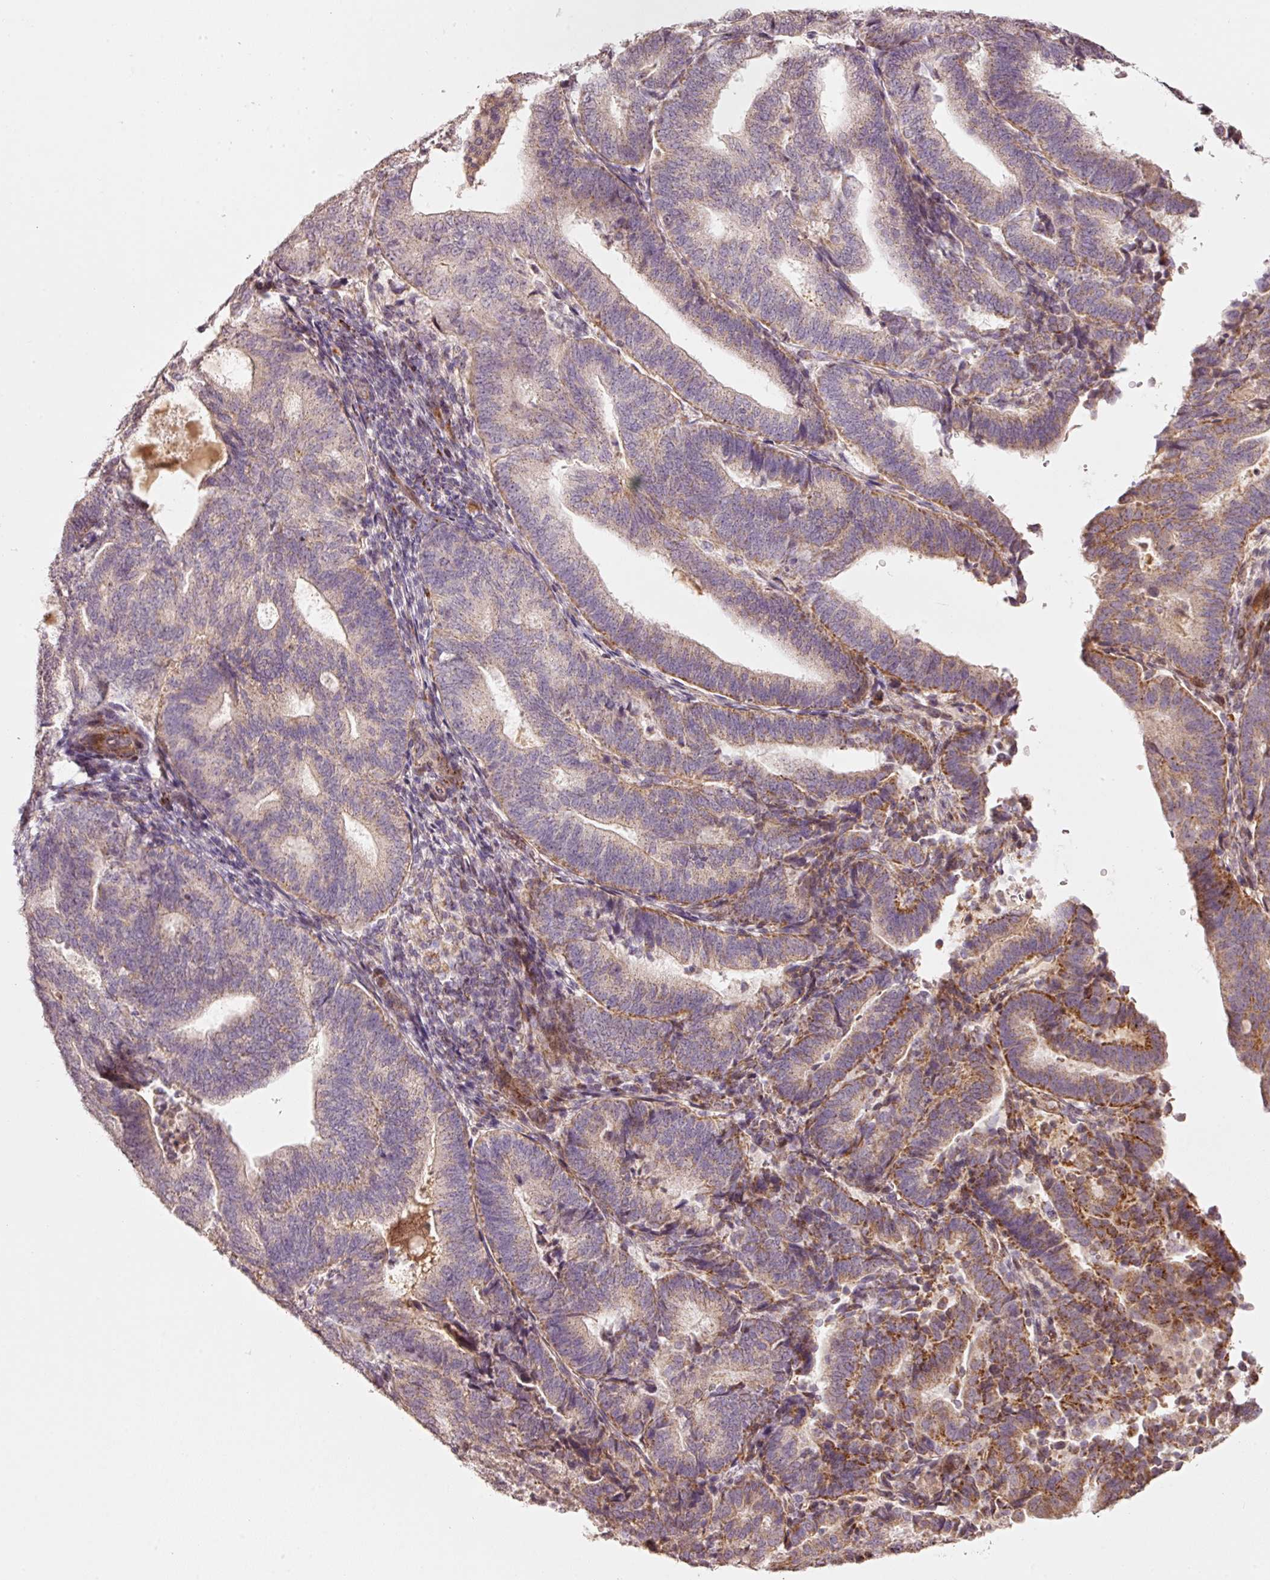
{"staining": {"intensity": "moderate", "quantity": "25%-75%", "location": "cytoplasmic/membranous"}, "tissue": "endometrial cancer", "cell_type": "Tumor cells", "image_type": "cancer", "snomed": [{"axis": "morphology", "description": "Adenocarcinoma, NOS"}, {"axis": "topography", "description": "Endometrium"}], "caption": "Endometrial cancer (adenocarcinoma) stained with DAB immunohistochemistry reveals medium levels of moderate cytoplasmic/membranous expression in approximately 25%-75% of tumor cells. (IHC, brightfield microscopy, high magnification).", "gene": "TOB2", "patient": {"sex": "female", "age": 70}}